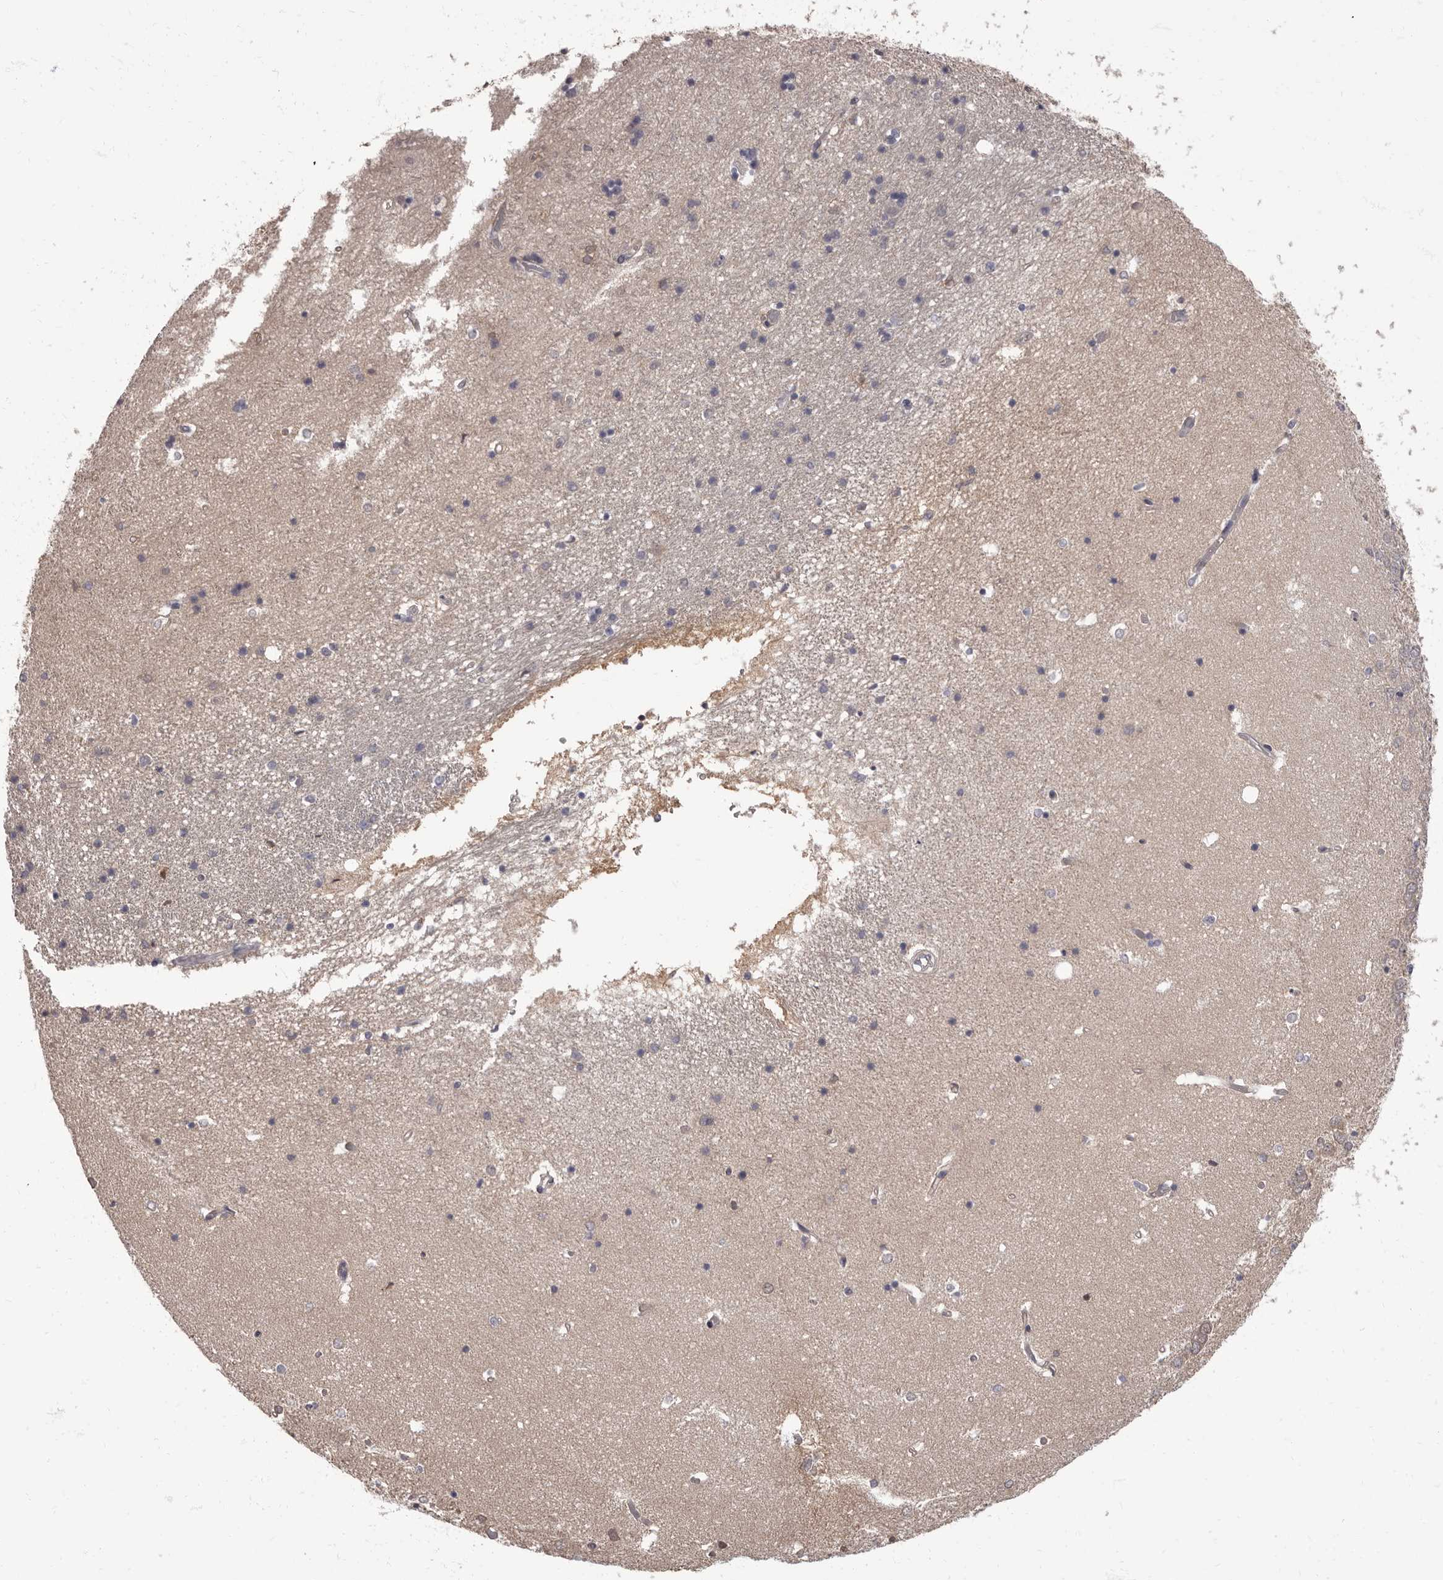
{"staining": {"intensity": "weak", "quantity": "<25%", "location": "cytoplasmic/membranous"}, "tissue": "hippocampus", "cell_type": "Glial cells", "image_type": "normal", "snomed": [{"axis": "morphology", "description": "Normal tissue, NOS"}, {"axis": "topography", "description": "Hippocampus"}], "caption": "High magnification brightfield microscopy of unremarkable hippocampus stained with DAB (brown) and counterstained with hematoxylin (blue): glial cells show no significant positivity. (Stains: DAB immunohistochemistry (IHC) with hematoxylin counter stain, Microscopy: brightfield microscopy at high magnification).", "gene": "APEH", "patient": {"sex": "male", "age": 45}}